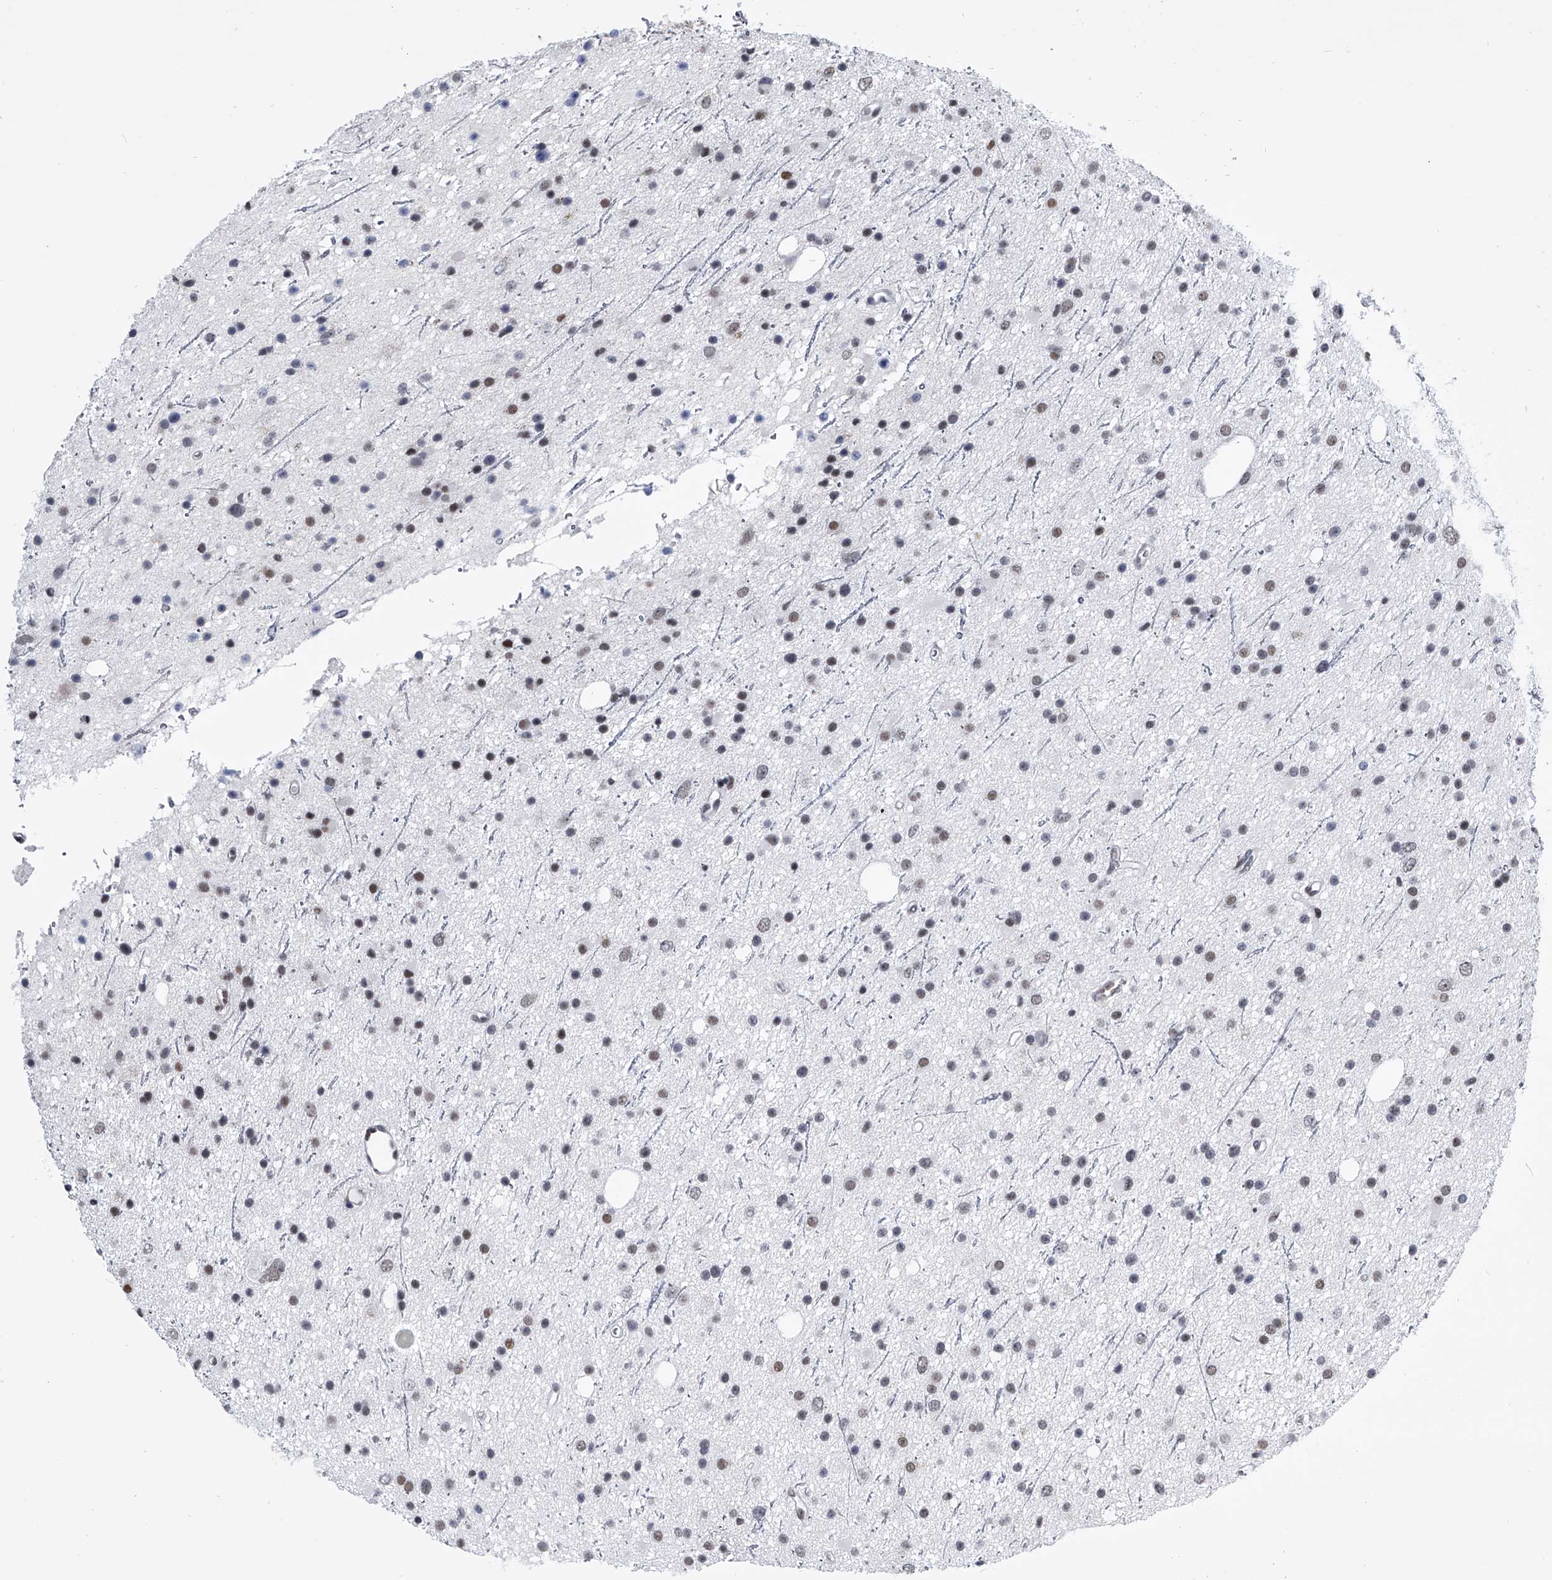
{"staining": {"intensity": "weak", "quantity": "25%-75%", "location": "nuclear"}, "tissue": "glioma", "cell_type": "Tumor cells", "image_type": "cancer", "snomed": [{"axis": "morphology", "description": "Glioma, malignant, Low grade"}, {"axis": "topography", "description": "Cerebral cortex"}], "caption": "A micrograph of human malignant glioma (low-grade) stained for a protein demonstrates weak nuclear brown staining in tumor cells.", "gene": "CMTR1", "patient": {"sex": "female", "age": 39}}